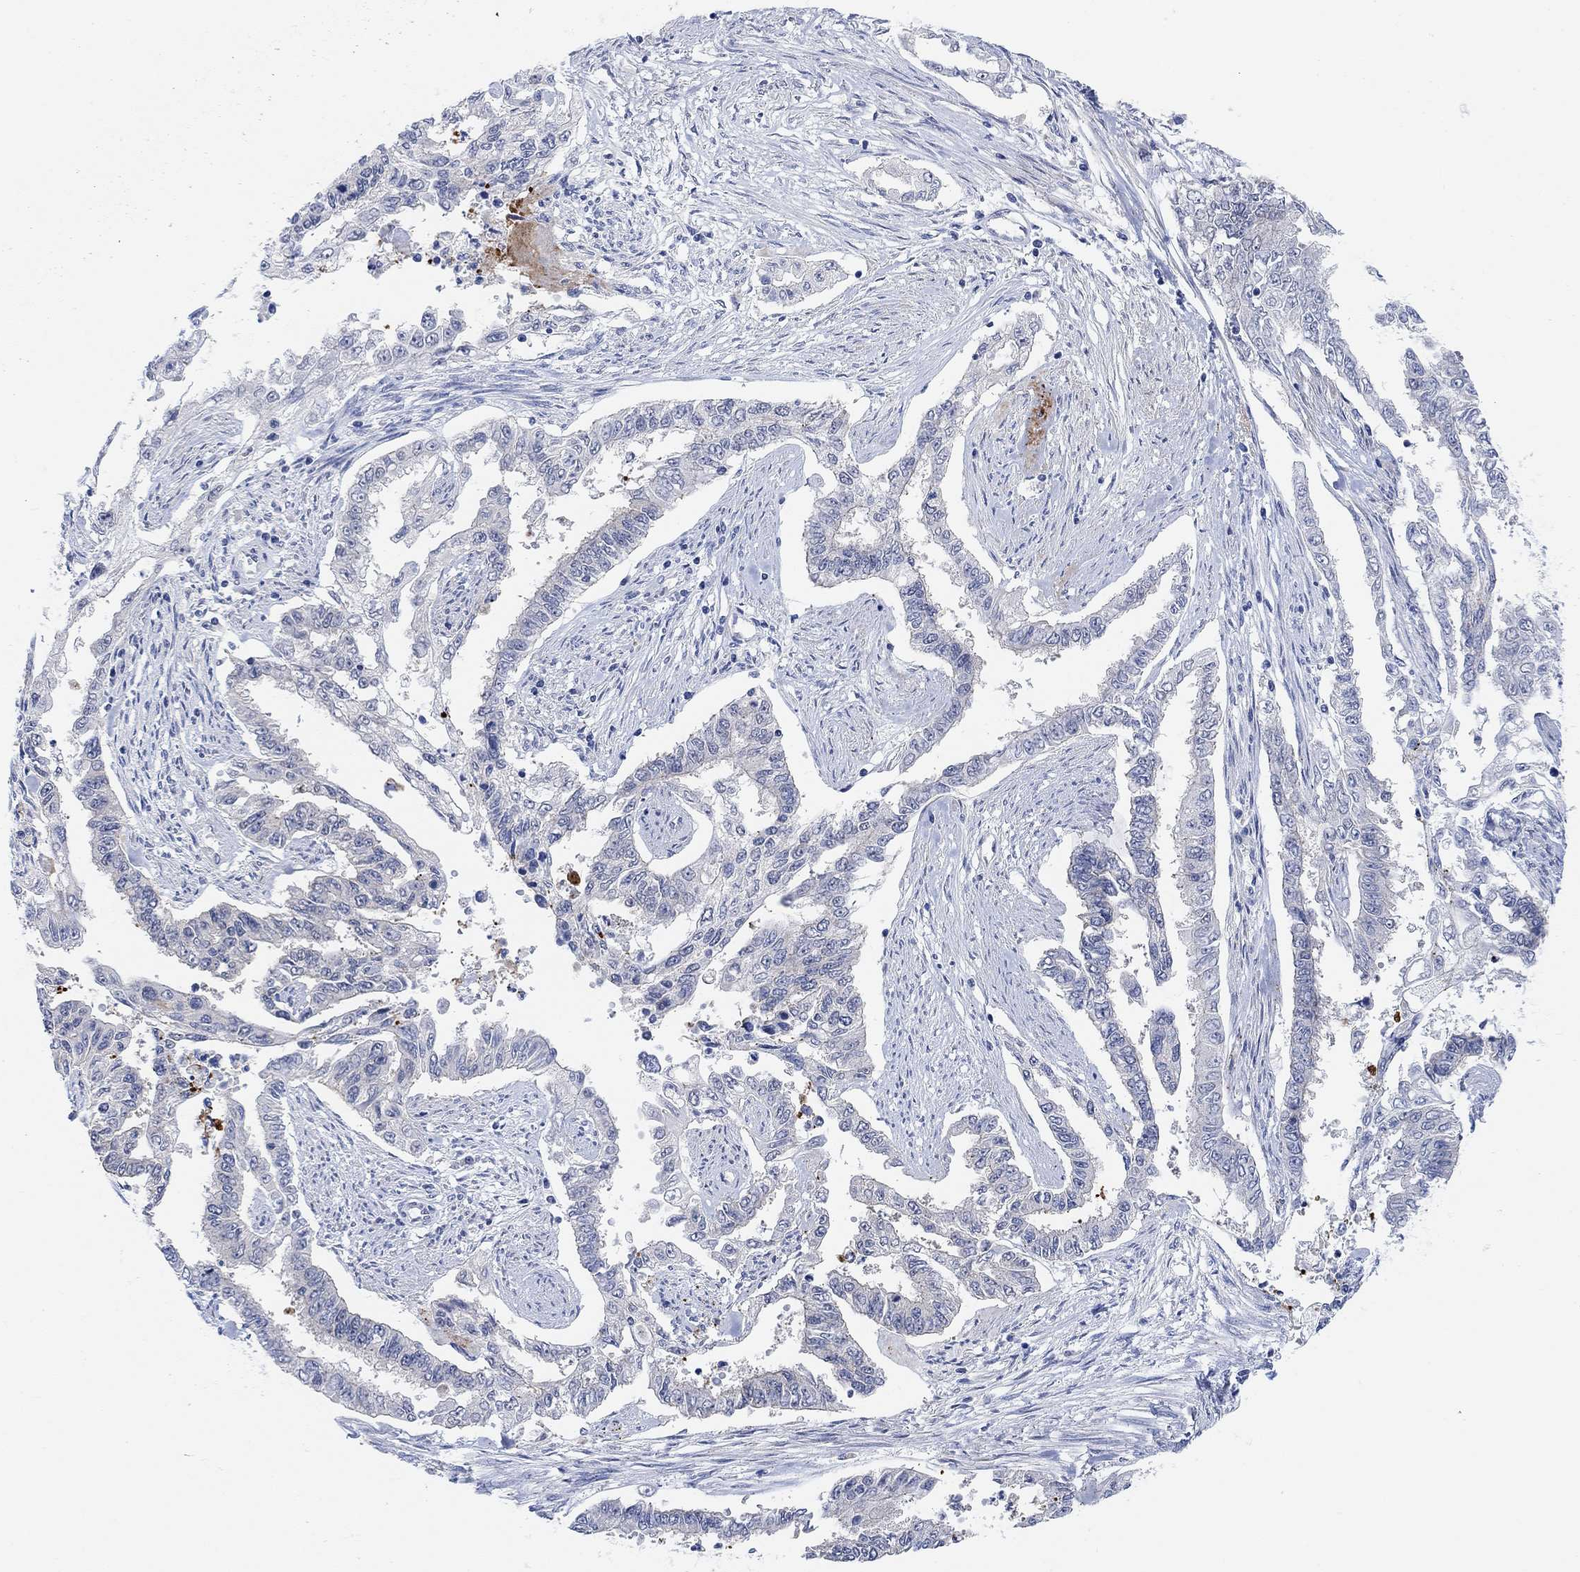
{"staining": {"intensity": "negative", "quantity": "none", "location": "none"}, "tissue": "endometrial cancer", "cell_type": "Tumor cells", "image_type": "cancer", "snomed": [{"axis": "morphology", "description": "Adenocarcinoma, NOS"}, {"axis": "topography", "description": "Uterus"}], "caption": "An IHC image of endometrial cancer (adenocarcinoma) is shown. There is no staining in tumor cells of endometrial cancer (adenocarcinoma).", "gene": "RIMS1", "patient": {"sex": "female", "age": 59}}